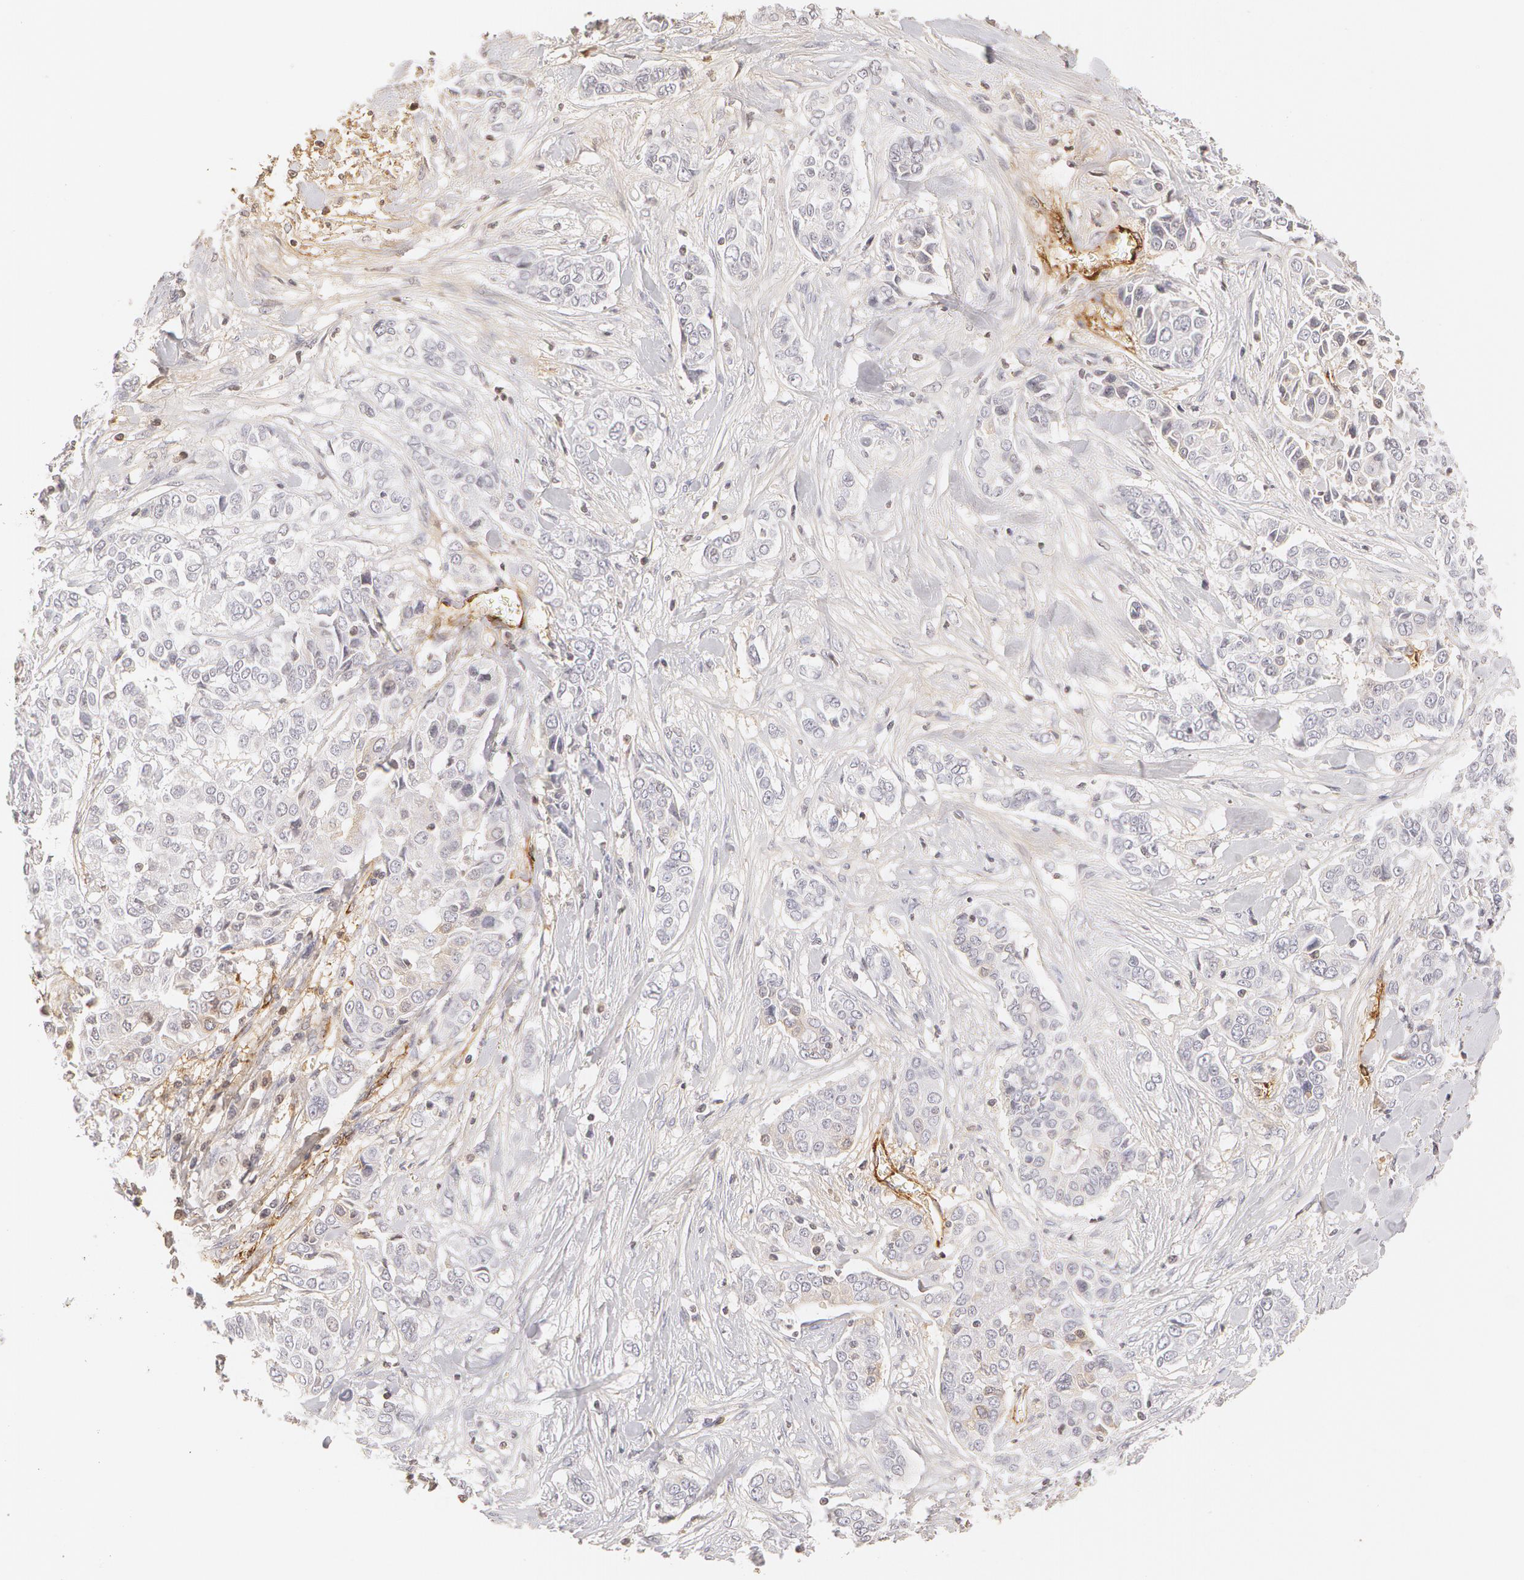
{"staining": {"intensity": "negative", "quantity": "none", "location": "none"}, "tissue": "pancreatic cancer", "cell_type": "Tumor cells", "image_type": "cancer", "snomed": [{"axis": "morphology", "description": "Adenocarcinoma, NOS"}, {"axis": "topography", "description": "Pancreas"}], "caption": "This micrograph is of pancreatic cancer (adenocarcinoma) stained with IHC to label a protein in brown with the nuclei are counter-stained blue. There is no expression in tumor cells.", "gene": "VWF", "patient": {"sex": "female", "age": 52}}